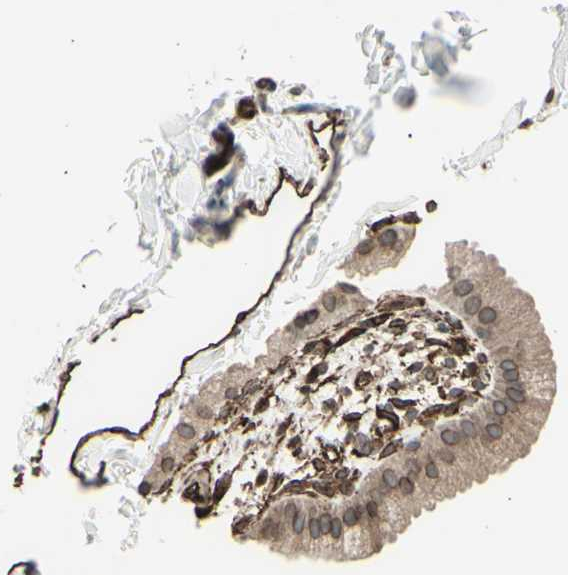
{"staining": {"intensity": "moderate", "quantity": ">75%", "location": "cytoplasmic/membranous,nuclear"}, "tissue": "gallbladder", "cell_type": "Glandular cells", "image_type": "normal", "snomed": [{"axis": "morphology", "description": "Normal tissue, NOS"}, {"axis": "topography", "description": "Gallbladder"}], "caption": "Protein staining of normal gallbladder exhibits moderate cytoplasmic/membranous,nuclear positivity in about >75% of glandular cells.", "gene": "DTX3L", "patient": {"sex": "female", "age": 64}}